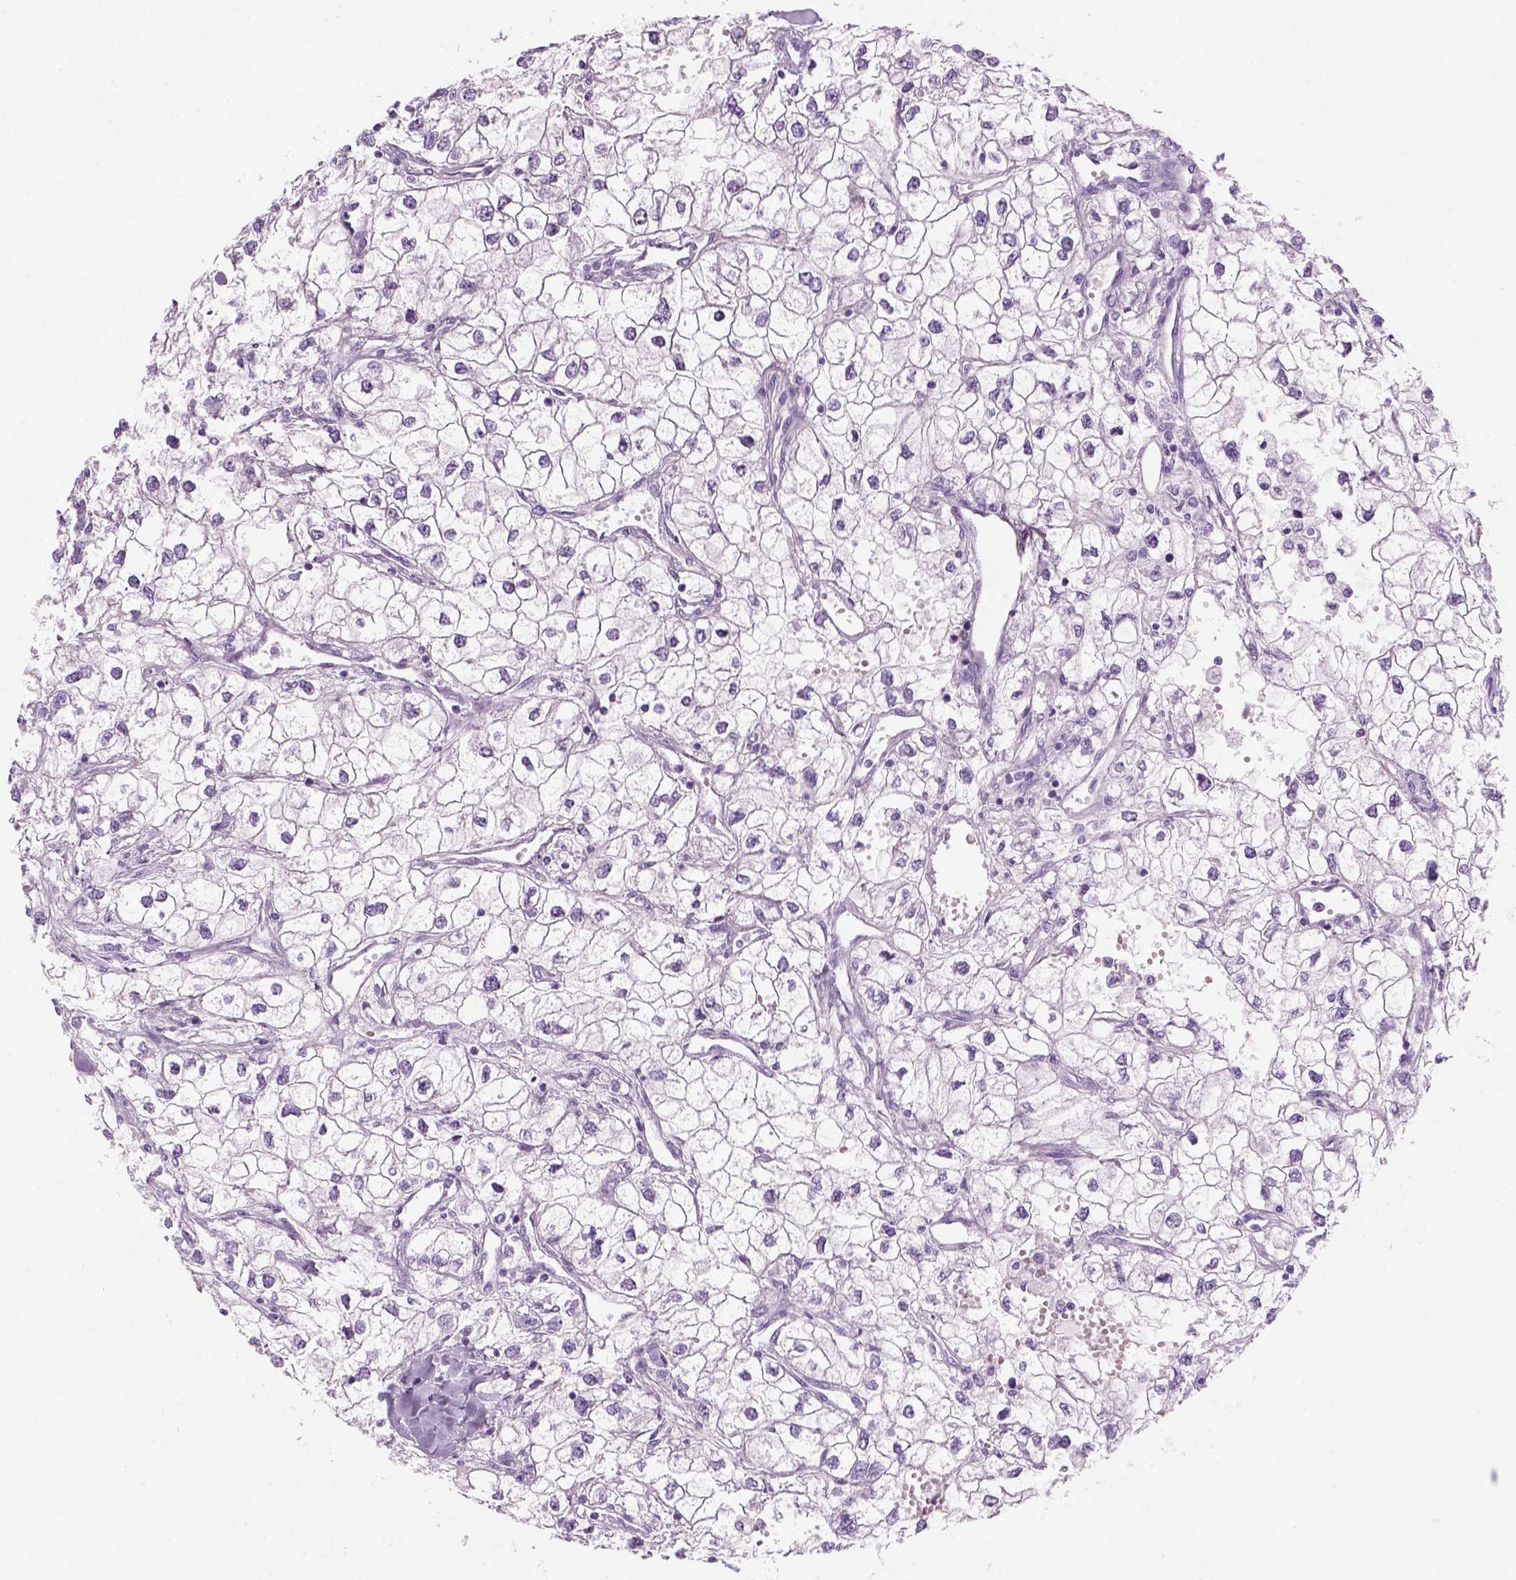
{"staining": {"intensity": "negative", "quantity": "none", "location": "none"}, "tissue": "renal cancer", "cell_type": "Tumor cells", "image_type": "cancer", "snomed": [{"axis": "morphology", "description": "Adenocarcinoma, NOS"}, {"axis": "topography", "description": "Kidney"}], "caption": "Image shows no significant protein staining in tumor cells of renal cancer (adenocarcinoma).", "gene": "KRTAP11-1", "patient": {"sex": "male", "age": 59}}